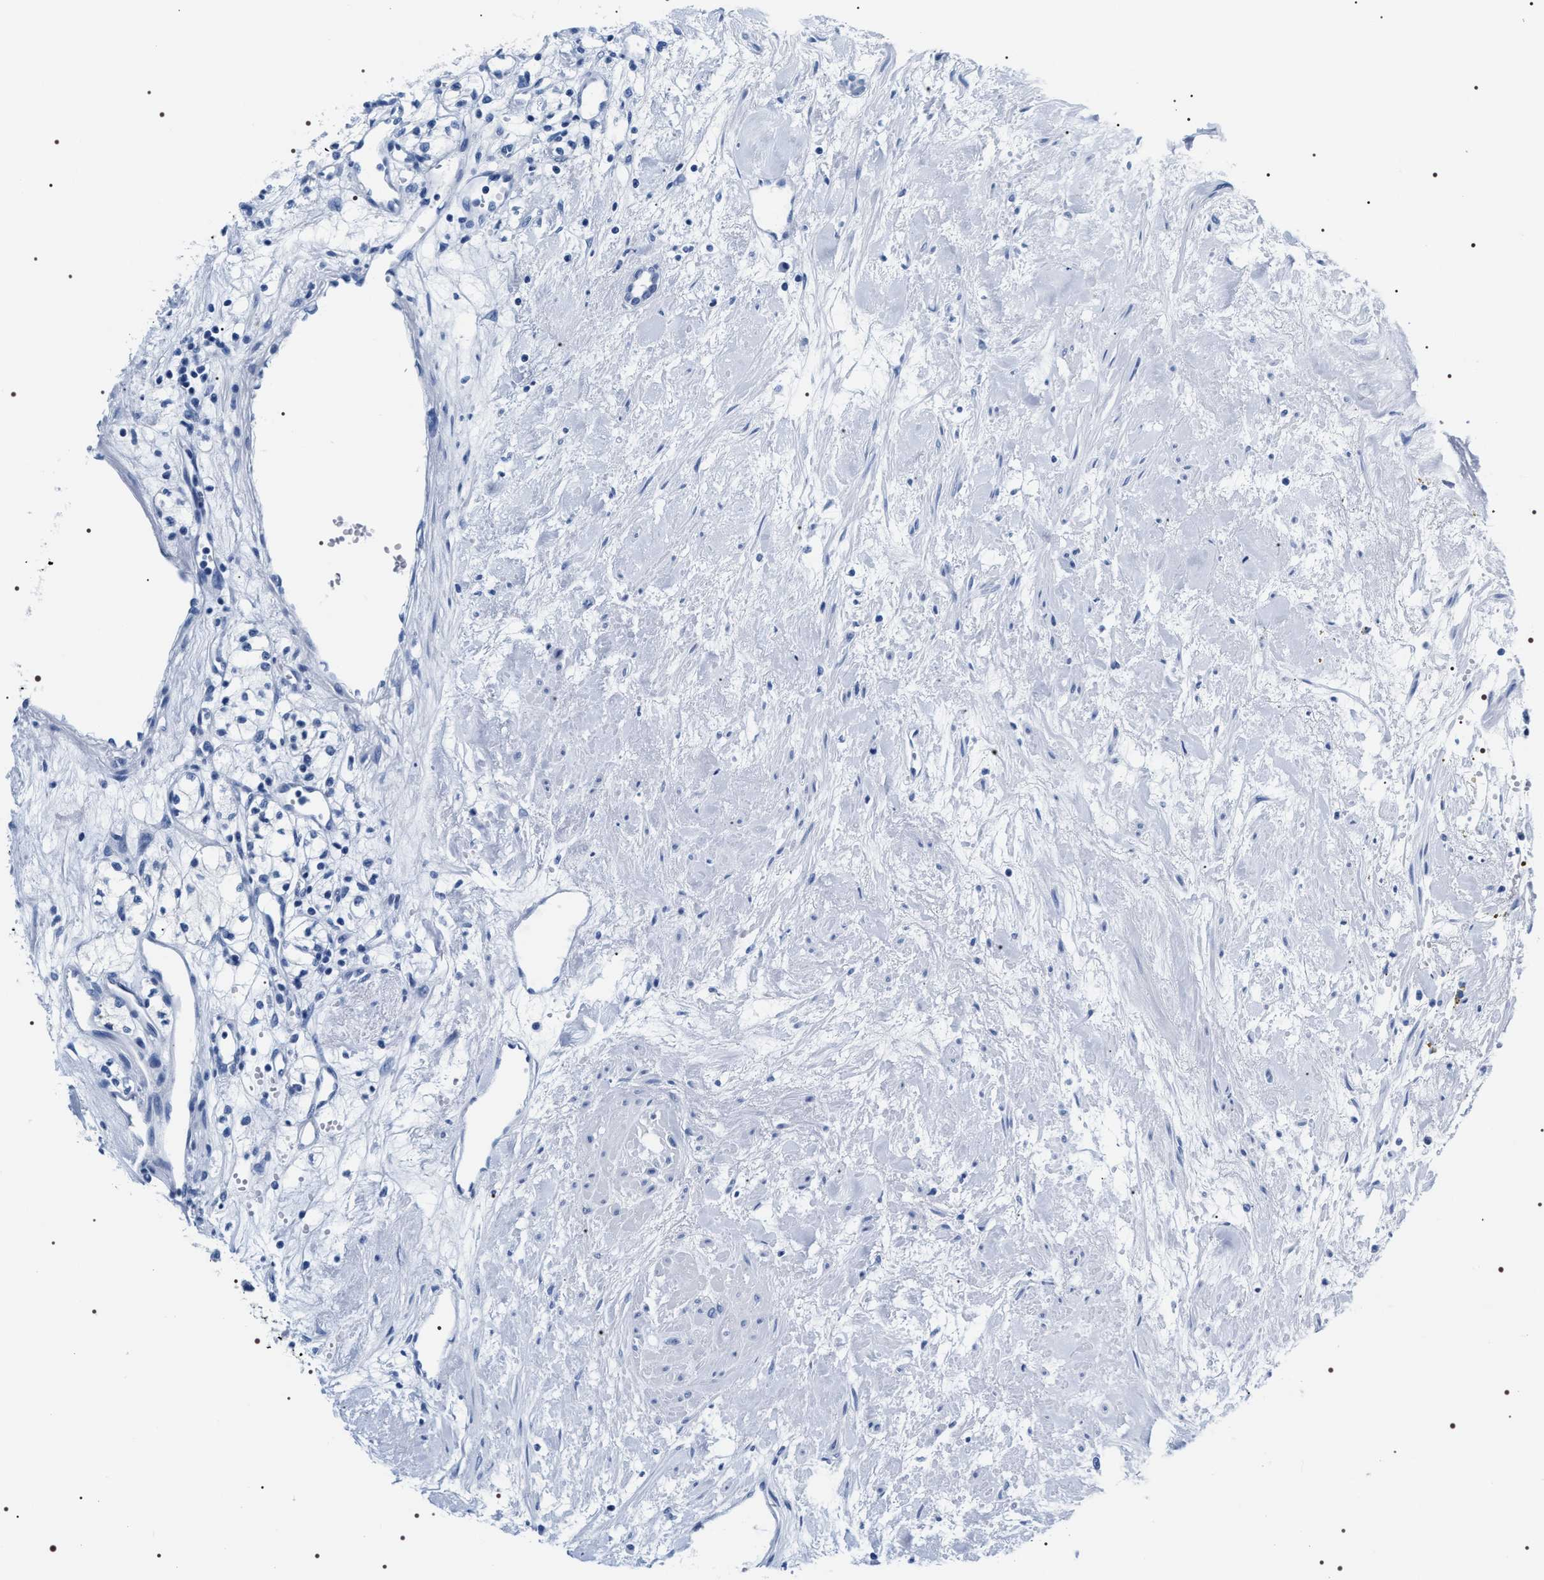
{"staining": {"intensity": "negative", "quantity": "none", "location": "none"}, "tissue": "renal cancer", "cell_type": "Tumor cells", "image_type": "cancer", "snomed": [{"axis": "morphology", "description": "Adenocarcinoma, NOS"}, {"axis": "topography", "description": "Kidney"}], "caption": "Renal cancer was stained to show a protein in brown. There is no significant positivity in tumor cells.", "gene": "ADH4", "patient": {"sex": "male", "age": 59}}